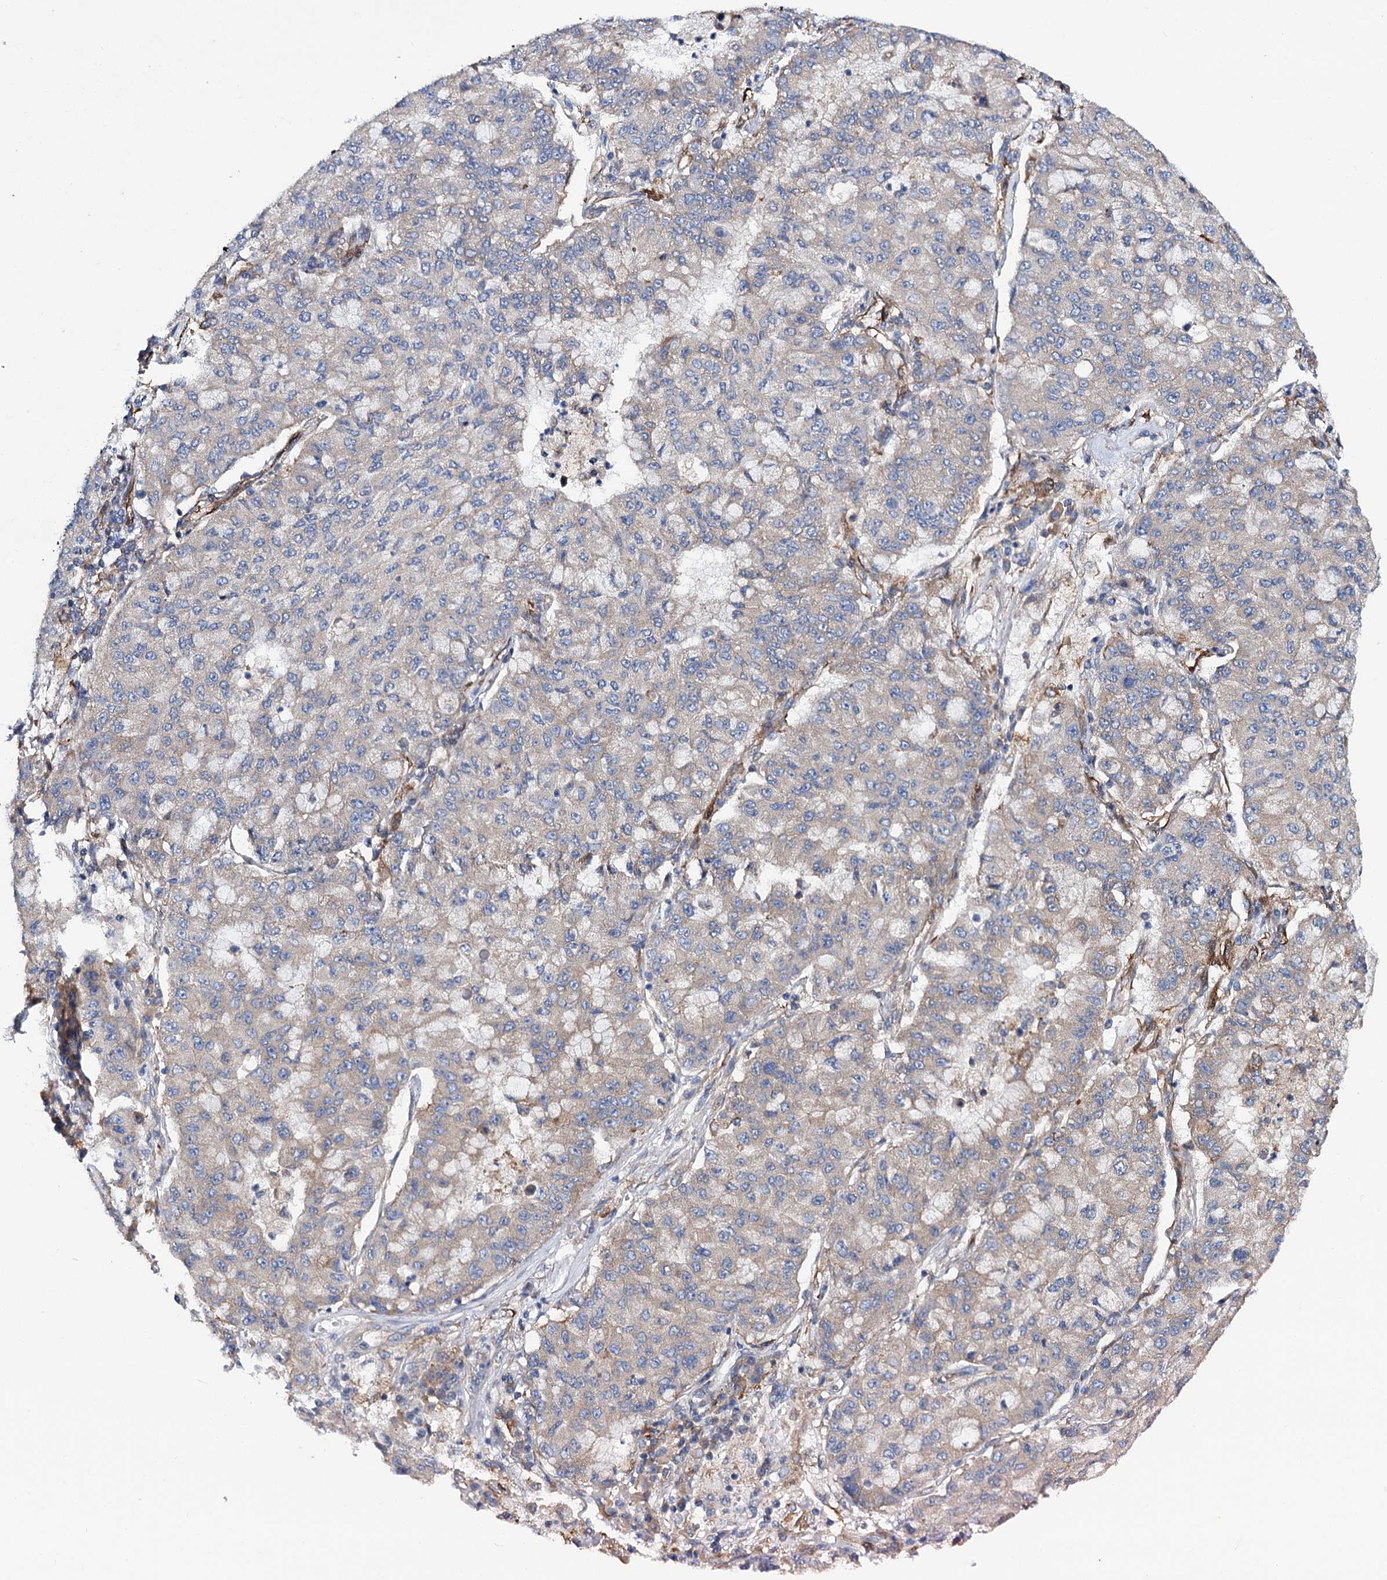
{"staining": {"intensity": "negative", "quantity": "none", "location": "none"}, "tissue": "lung cancer", "cell_type": "Tumor cells", "image_type": "cancer", "snomed": [{"axis": "morphology", "description": "Squamous cell carcinoma, NOS"}, {"axis": "topography", "description": "Lung"}], "caption": "There is no significant expression in tumor cells of squamous cell carcinoma (lung). The staining is performed using DAB brown chromogen with nuclei counter-stained in using hematoxylin.", "gene": "TRIM55", "patient": {"sex": "male", "age": 74}}